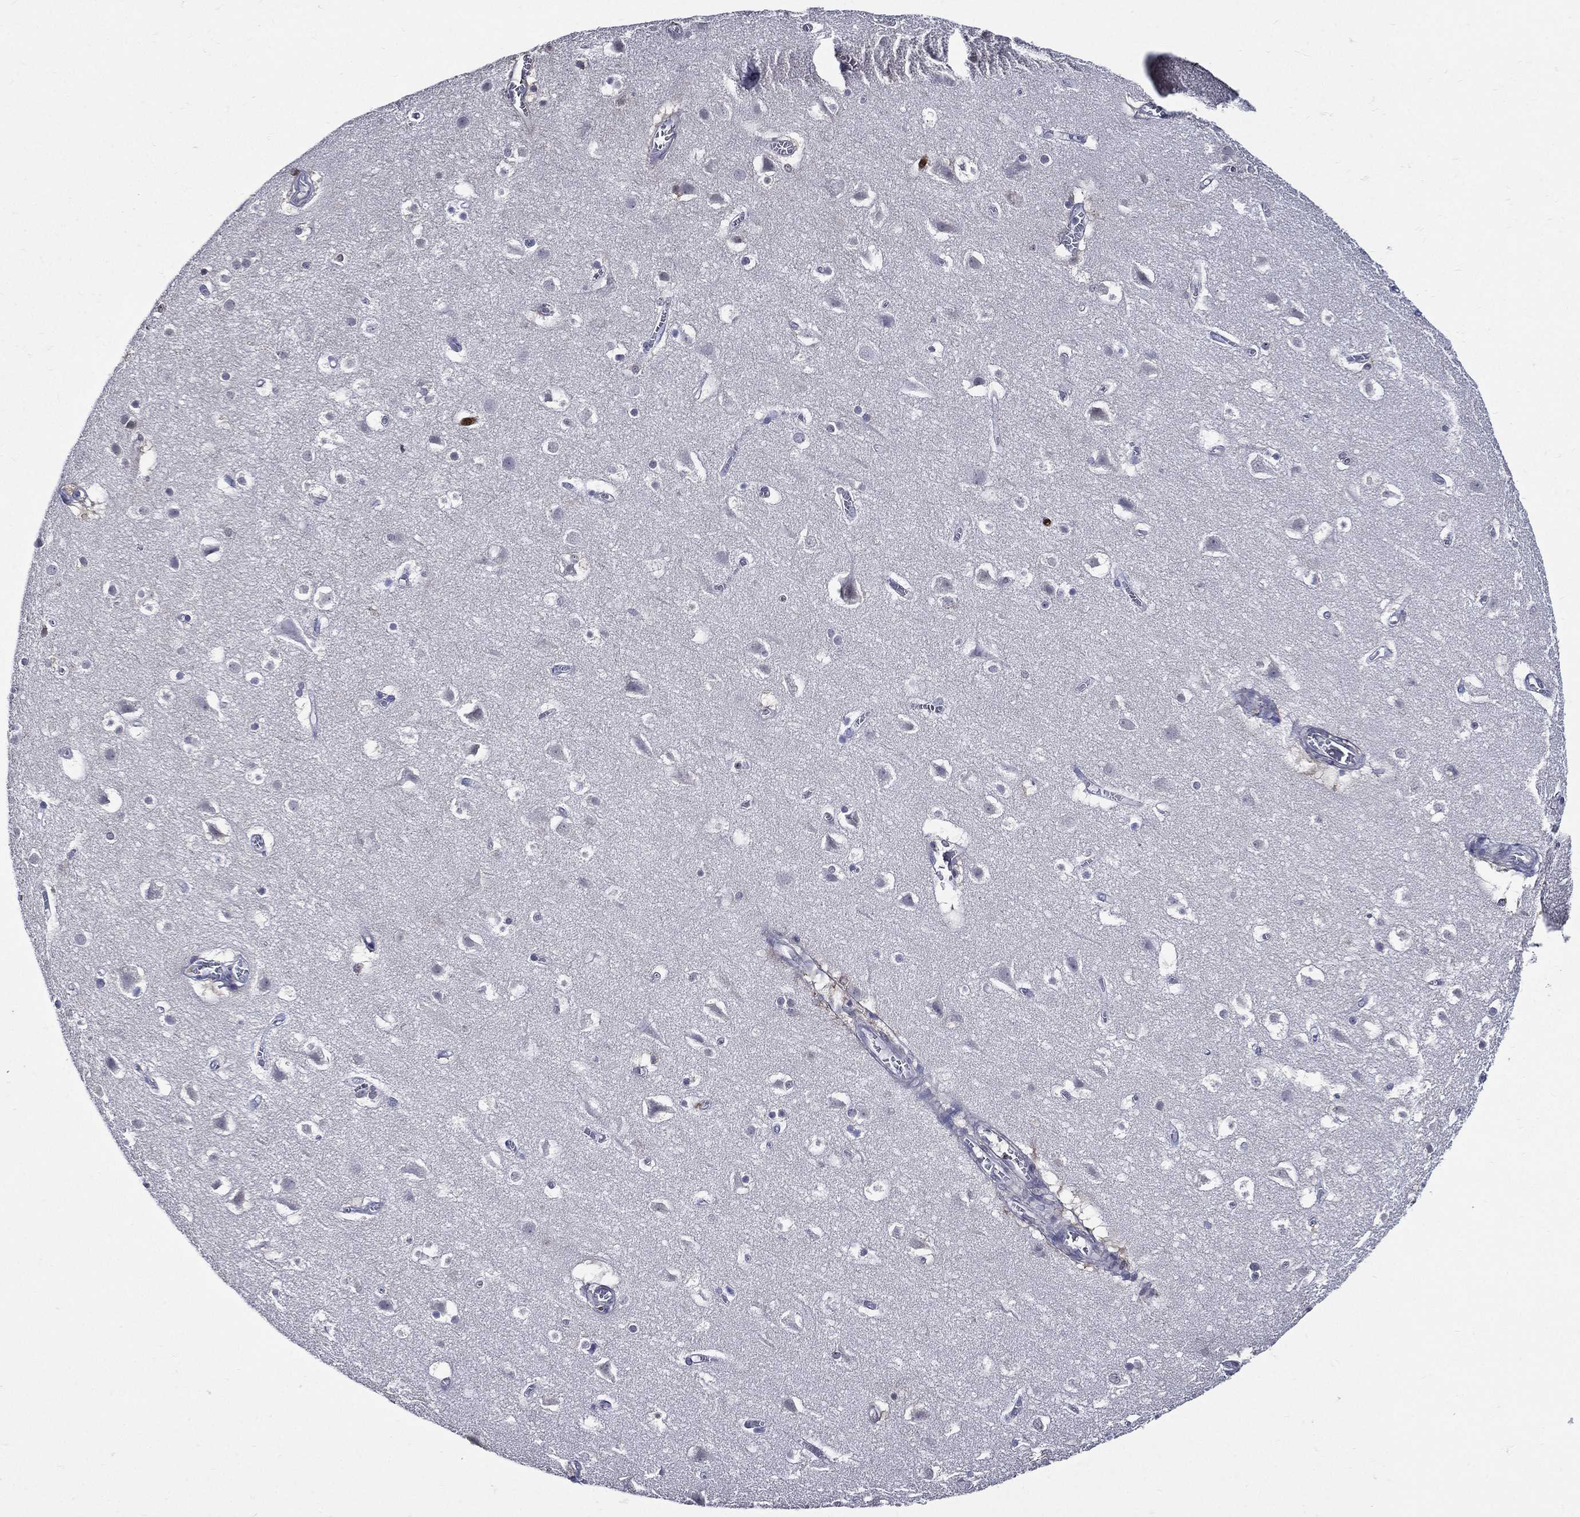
{"staining": {"intensity": "negative", "quantity": "none", "location": "none"}, "tissue": "cerebral cortex", "cell_type": "Endothelial cells", "image_type": "normal", "snomed": [{"axis": "morphology", "description": "Normal tissue, NOS"}, {"axis": "topography", "description": "Cerebral cortex"}], "caption": "This is a micrograph of immunohistochemistry (IHC) staining of normal cerebral cortex, which shows no staining in endothelial cells.", "gene": "GPR171", "patient": {"sex": "male", "age": 59}}